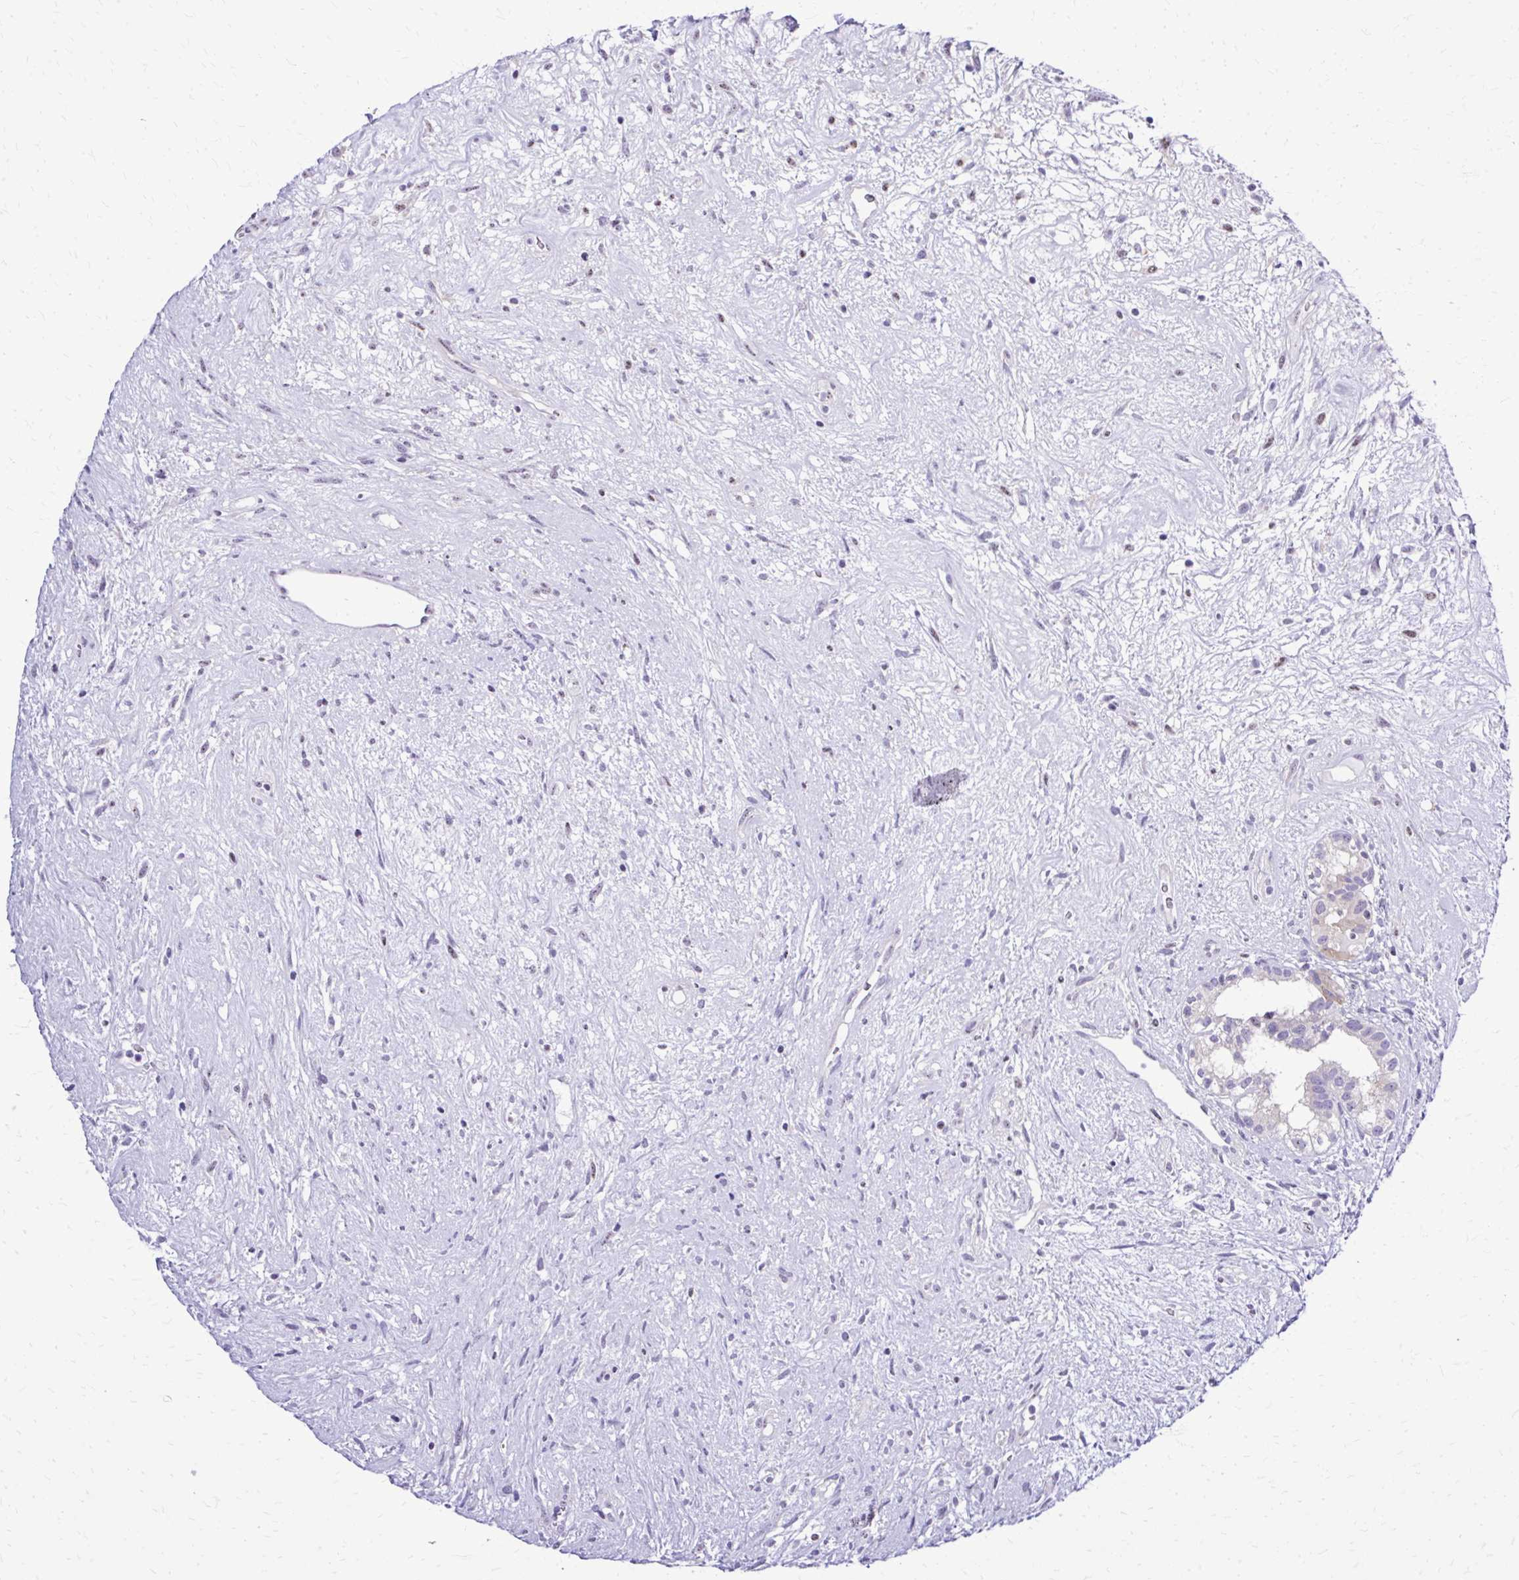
{"staining": {"intensity": "moderate", "quantity": "<25%", "location": "cytoplasmic/membranous"}, "tissue": "testis cancer", "cell_type": "Tumor cells", "image_type": "cancer", "snomed": [{"axis": "morphology", "description": "Seminoma, NOS"}, {"axis": "morphology", "description": "Carcinoma, Embryonal, NOS"}, {"axis": "topography", "description": "Testis"}], "caption": "An immunohistochemistry photomicrograph of tumor tissue is shown. Protein staining in brown highlights moderate cytoplasmic/membranous positivity in testis cancer (embryonal carcinoma) within tumor cells.", "gene": "RASL11B", "patient": {"sex": "male", "age": 41}}